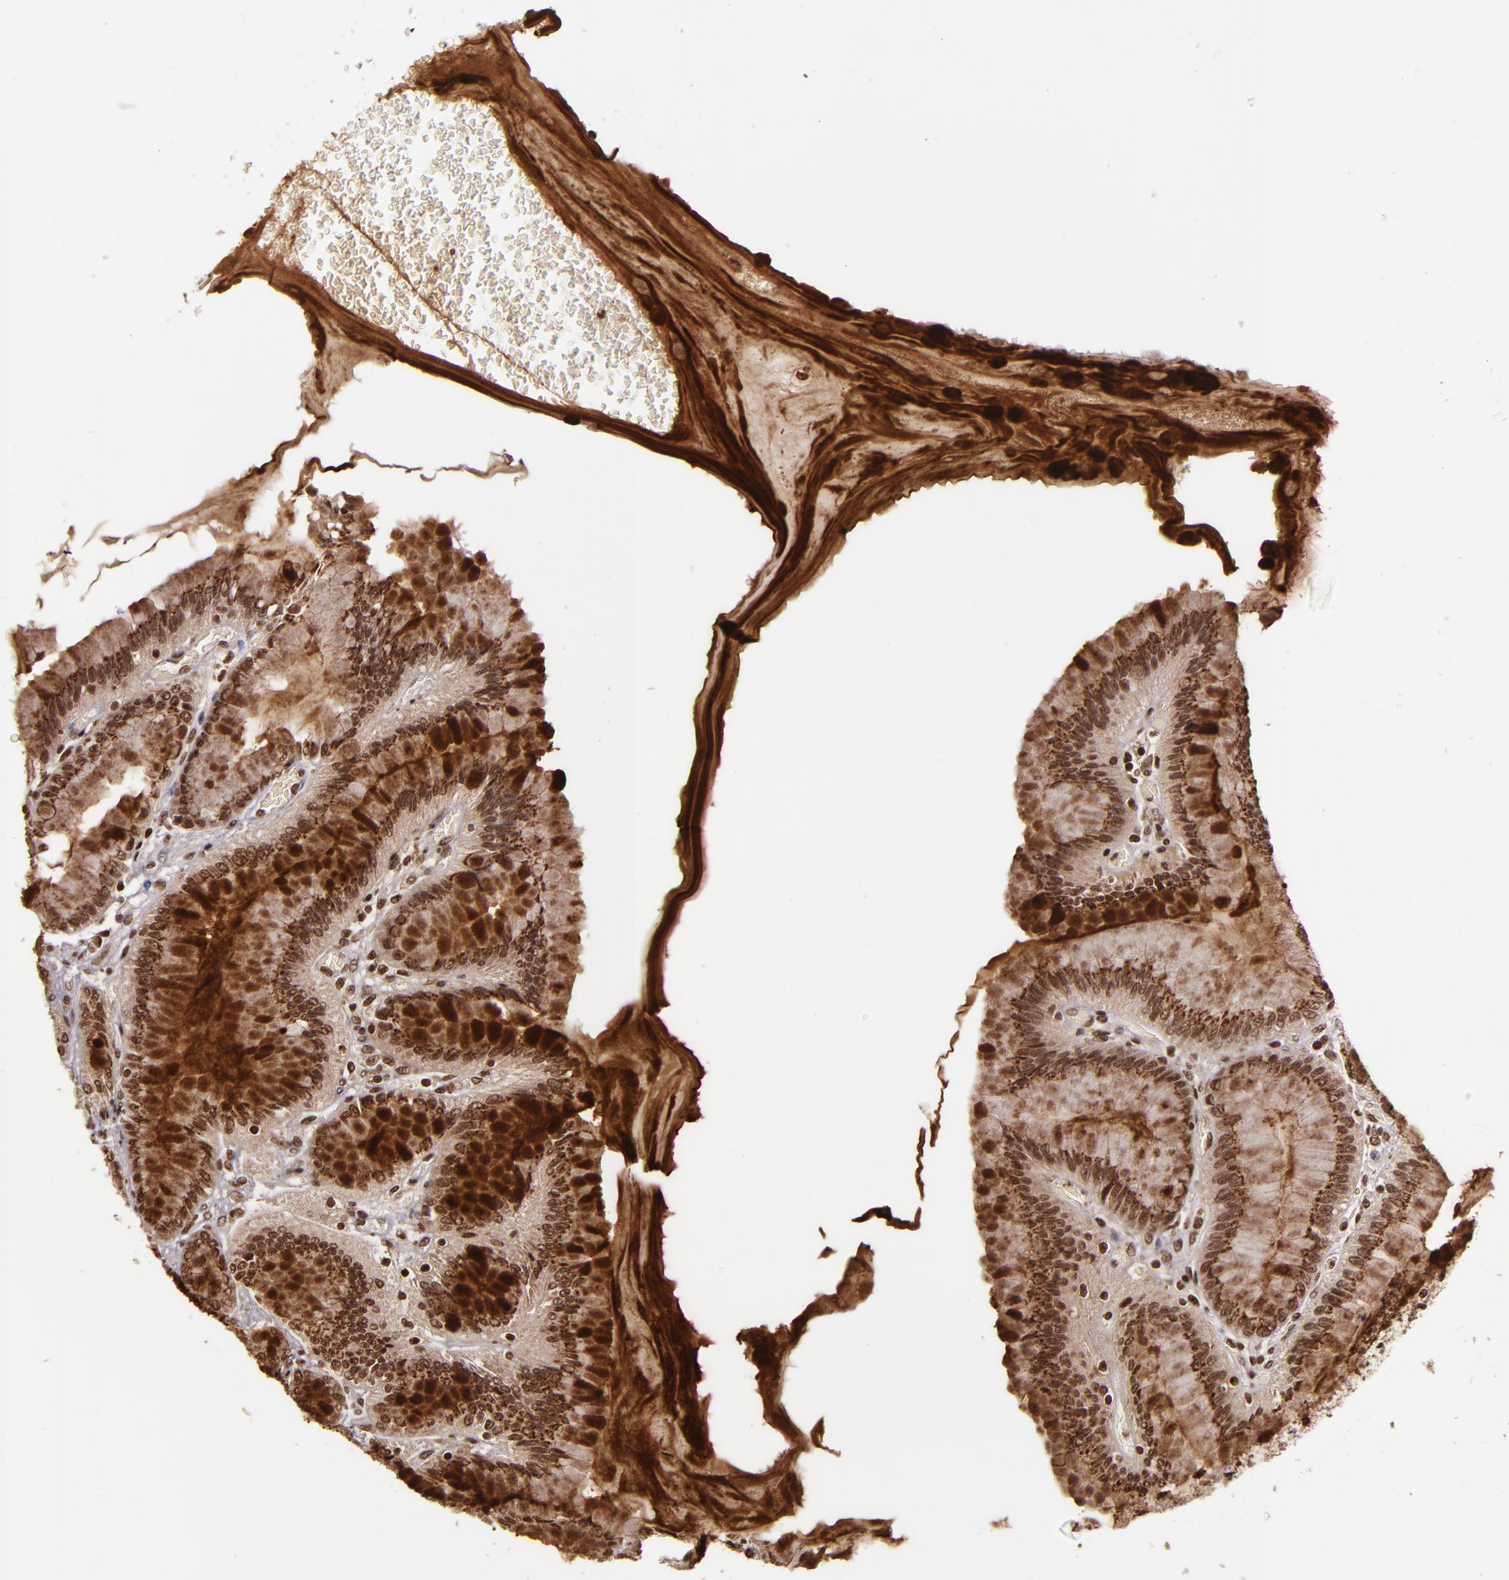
{"staining": {"intensity": "strong", "quantity": ">75%", "location": "cytoplasmic/membranous,nuclear"}, "tissue": "stomach", "cell_type": "Glandular cells", "image_type": "normal", "snomed": [{"axis": "morphology", "description": "Normal tissue, NOS"}, {"axis": "morphology", "description": "Adenocarcinoma, NOS"}, {"axis": "topography", "description": "Stomach"}, {"axis": "topography", "description": "Stomach, lower"}], "caption": "Approximately >75% of glandular cells in normal stomach exhibit strong cytoplasmic/membranous,nuclear protein positivity as visualized by brown immunohistochemical staining.", "gene": "CUL3", "patient": {"sex": "female", "age": 65}}